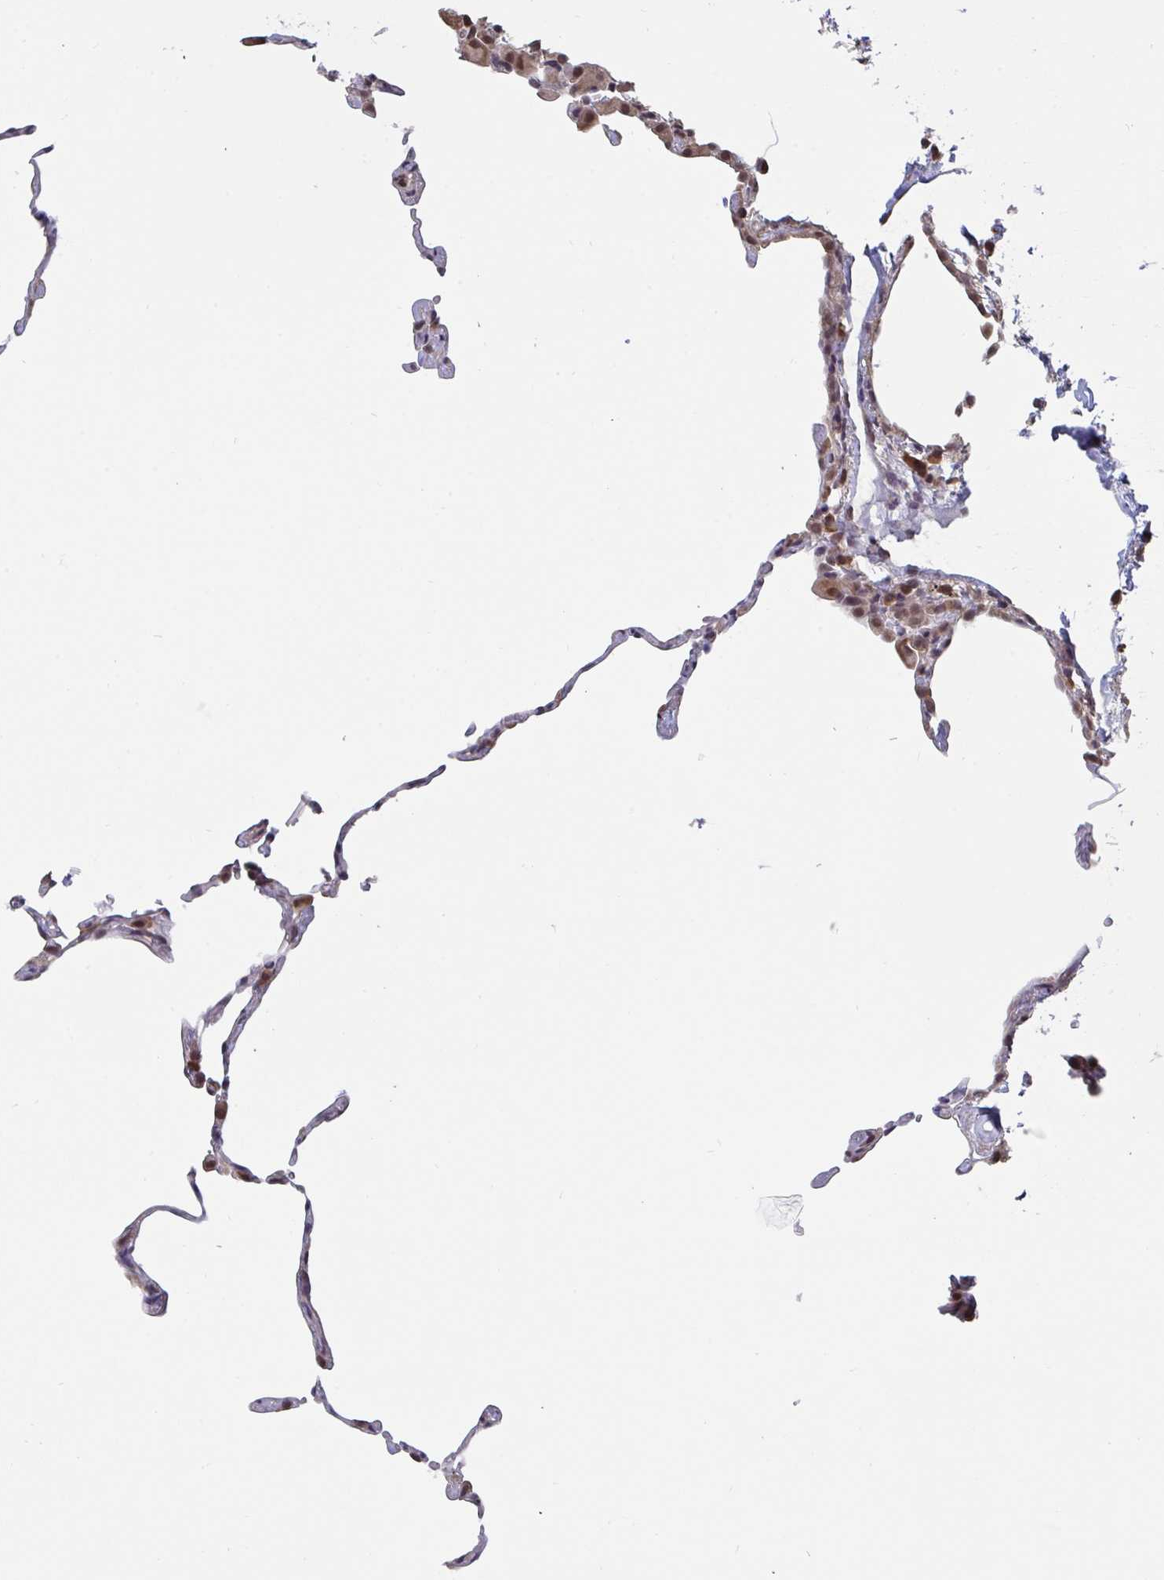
{"staining": {"intensity": "moderate", "quantity": "25%-75%", "location": "nuclear"}, "tissue": "lung", "cell_type": "Alveolar cells", "image_type": "normal", "snomed": [{"axis": "morphology", "description": "Normal tissue, NOS"}, {"axis": "topography", "description": "Lung"}], "caption": "Alveolar cells demonstrate medium levels of moderate nuclear positivity in approximately 25%-75% of cells in unremarkable human lung. (Brightfield microscopy of DAB IHC at high magnification).", "gene": "JMJD1C", "patient": {"sex": "female", "age": 57}}